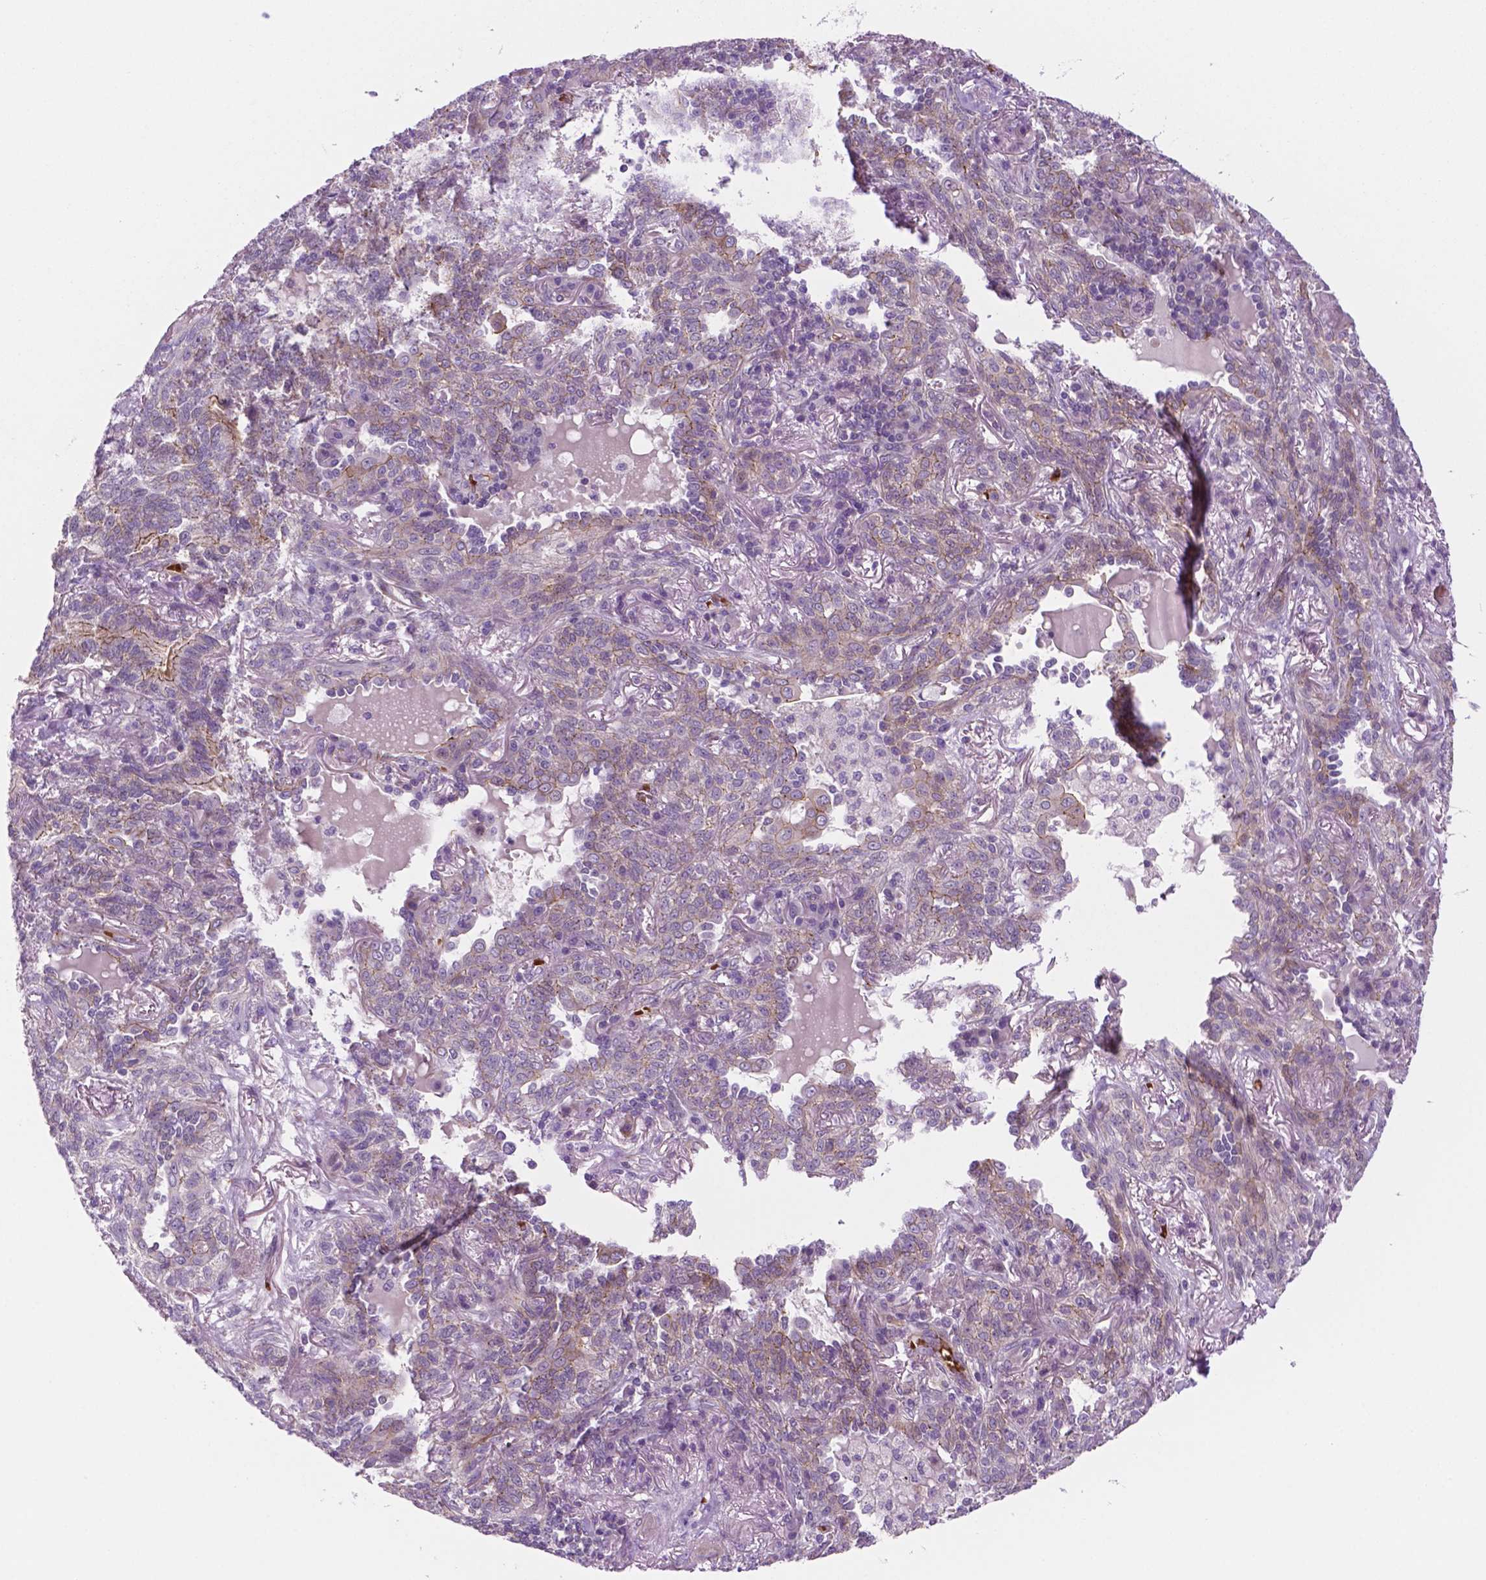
{"staining": {"intensity": "moderate", "quantity": "<25%", "location": "cytoplasmic/membranous"}, "tissue": "lung cancer", "cell_type": "Tumor cells", "image_type": "cancer", "snomed": [{"axis": "morphology", "description": "Squamous cell carcinoma, NOS"}, {"axis": "topography", "description": "Lung"}], "caption": "Lung cancer (squamous cell carcinoma) stained with a brown dye shows moderate cytoplasmic/membranous positive expression in about <25% of tumor cells.", "gene": "RND3", "patient": {"sex": "female", "age": 70}}